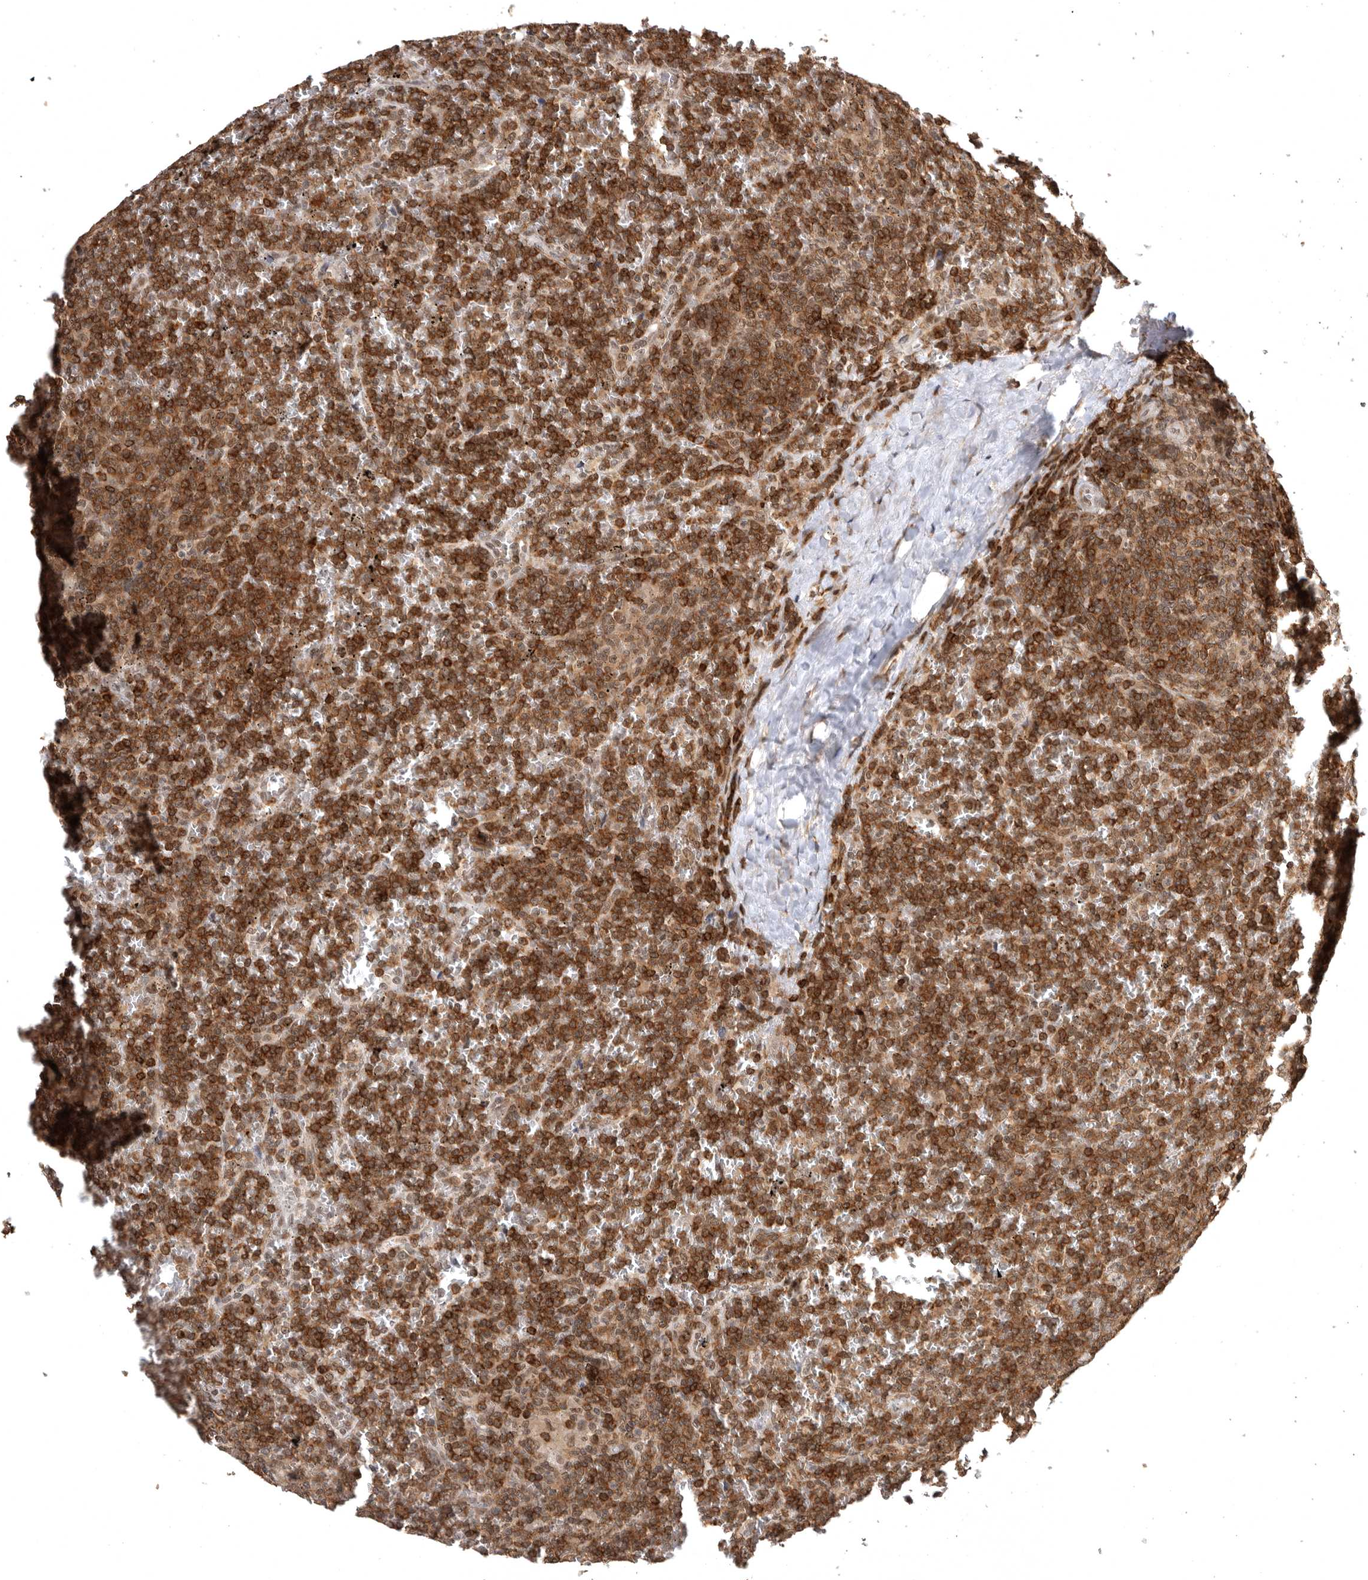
{"staining": {"intensity": "strong", "quantity": ">75%", "location": "cytoplasmic/membranous"}, "tissue": "lymphoma", "cell_type": "Tumor cells", "image_type": "cancer", "snomed": [{"axis": "morphology", "description": "Malignant lymphoma, non-Hodgkin's type, Low grade"}, {"axis": "topography", "description": "Spleen"}], "caption": "This is a photomicrograph of immunohistochemistry staining of malignant lymphoma, non-Hodgkin's type (low-grade), which shows strong expression in the cytoplasmic/membranous of tumor cells.", "gene": "CBLL1", "patient": {"sex": "female", "age": 19}}